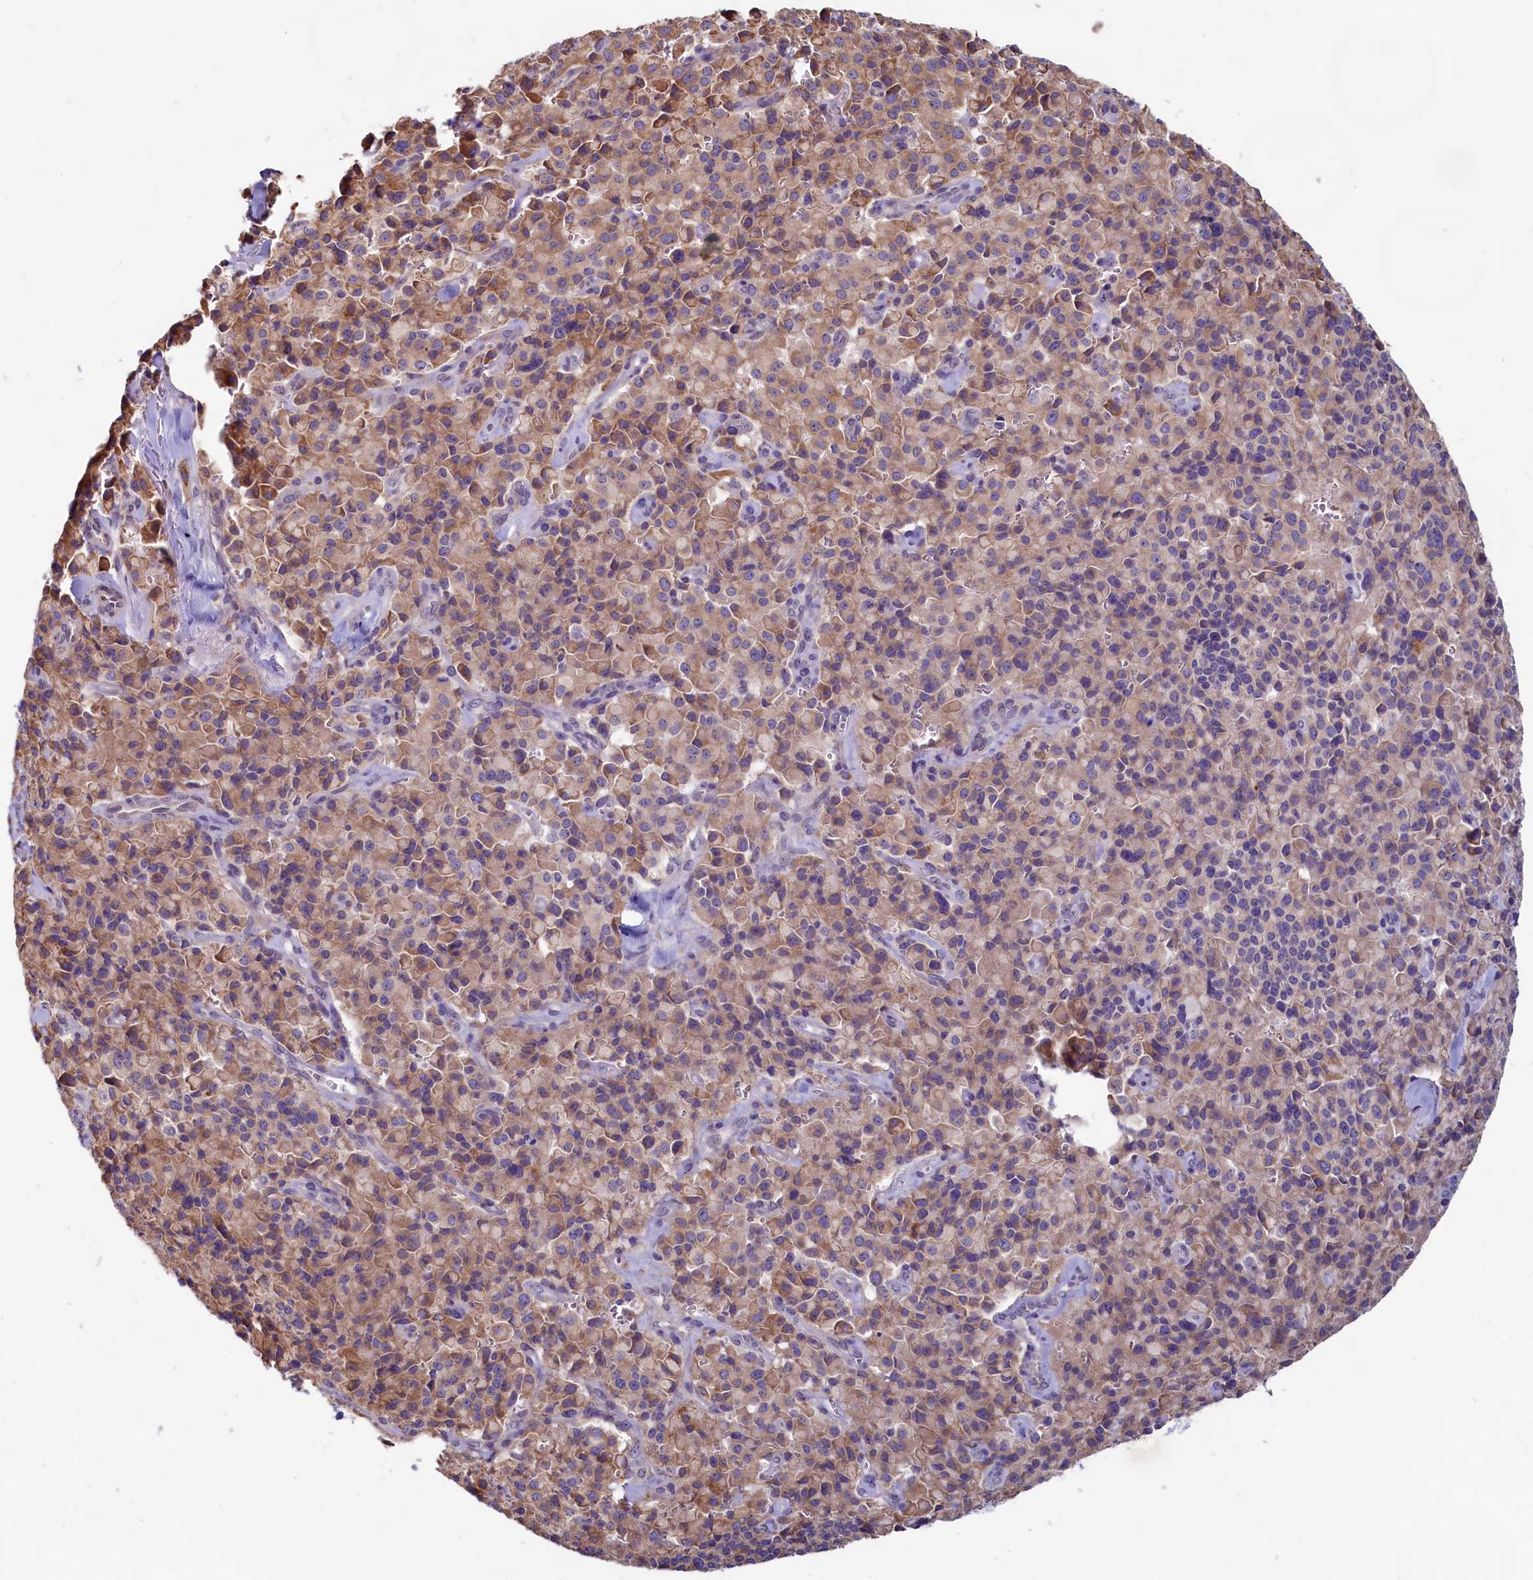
{"staining": {"intensity": "moderate", "quantity": "25%-75%", "location": "cytoplasmic/membranous"}, "tissue": "pancreatic cancer", "cell_type": "Tumor cells", "image_type": "cancer", "snomed": [{"axis": "morphology", "description": "Adenocarcinoma, NOS"}, {"axis": "topography", "description": "Pancreas"}], "caption": "An image of human adenocarcinoma (pancreatic) stained for a protein reveals moderate cytoplasmic/membranous brown staining in tumor cells. (DAB = brown stain, brightfield microscopy at high magnification).", "gene": "TBC1D19", "patient": {"sex": "male", "age": 65}}